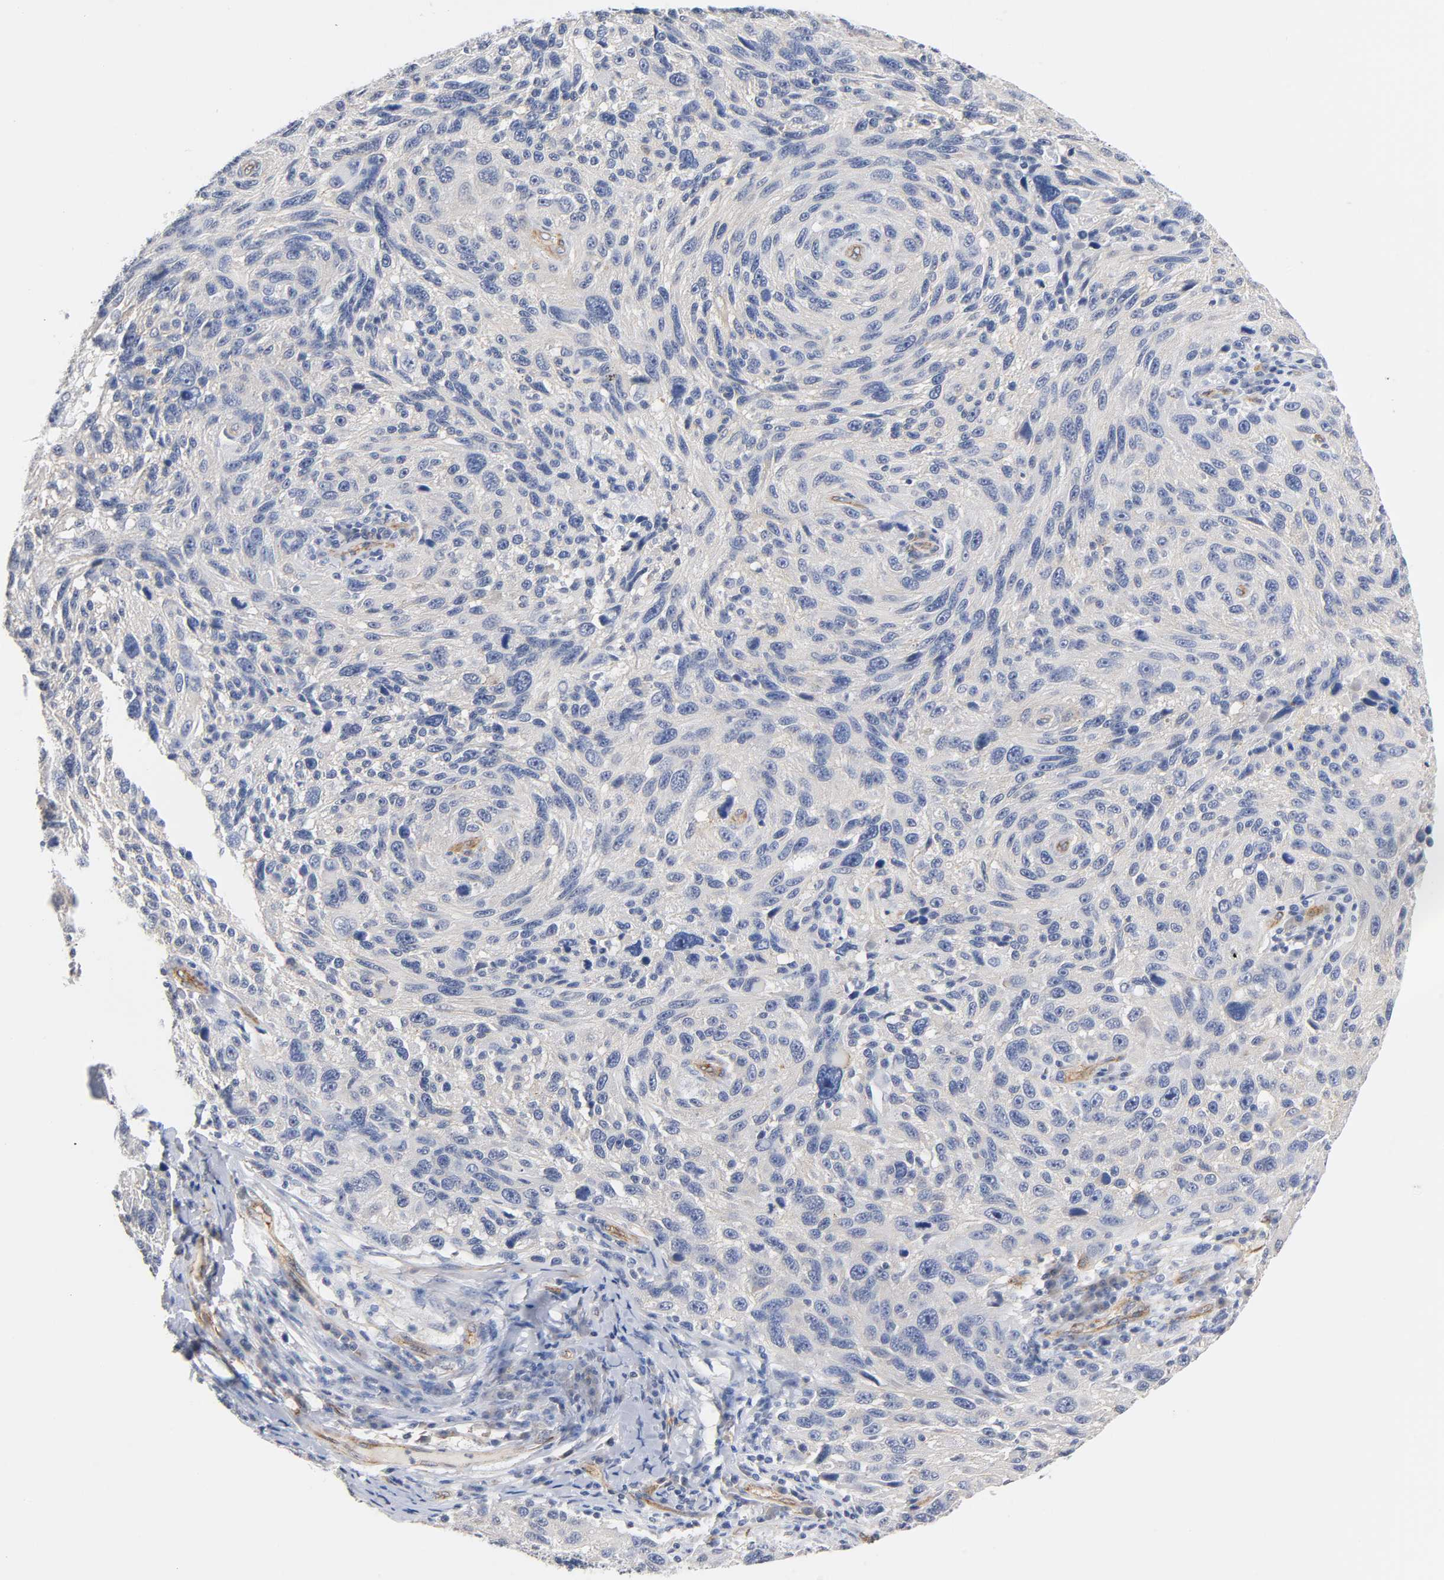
{"staining": {"intensity": "negative", "quantity": "none", "location": "none"}, "tissue": "melanoma", "cell_type": "Tumor cells", "image_type": "cancer", "snomed": [{"axis": "morphology", "description": "Malignant melanoma, NOS"}, {"axis": "topography", "description": "Skin"}], "caption": "Tumor cells are negative for protein expression in human malignant melanoma. Nuclei are stained in blue.", "gene": "SPTAN1", "patient": {"sex": "male", "age": 53}}